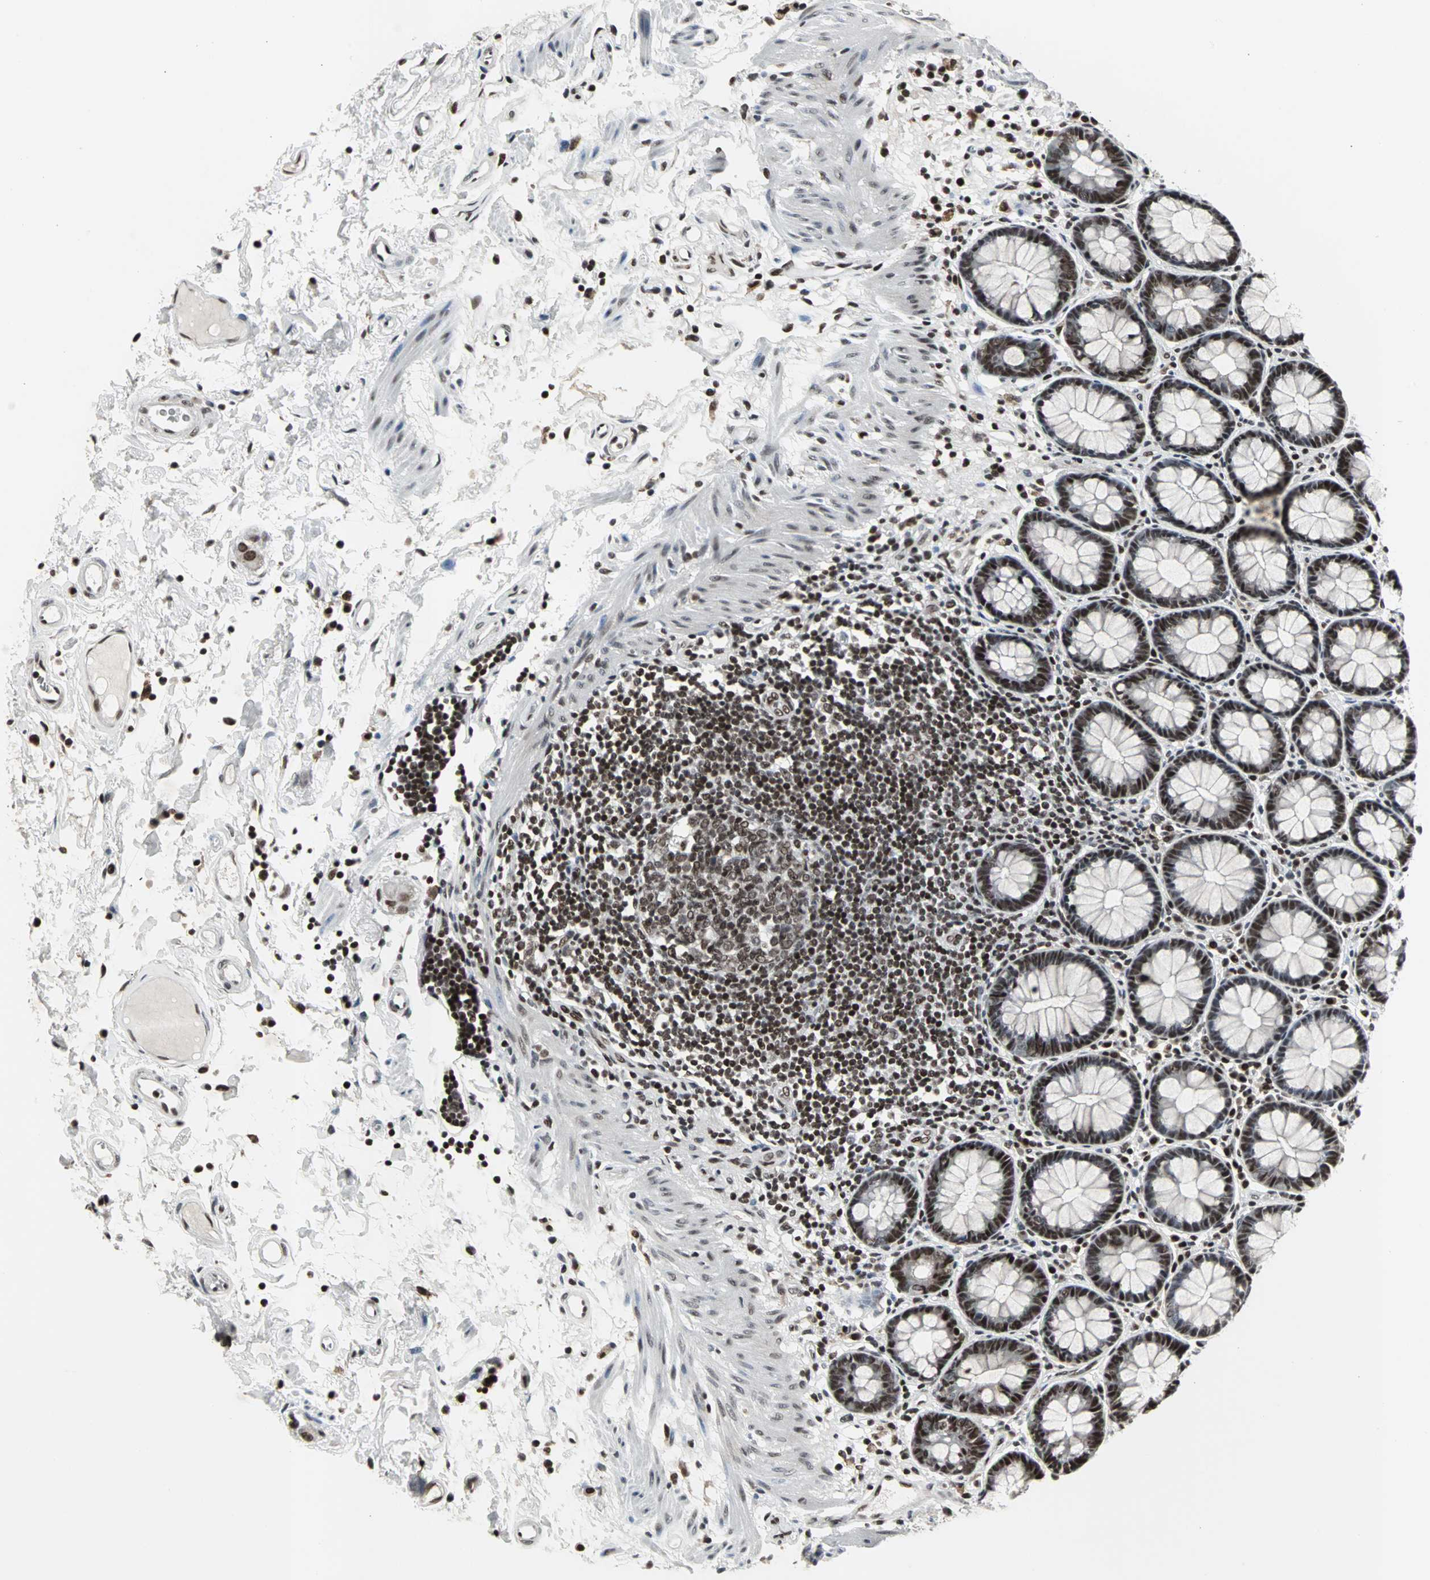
{"staining": {"intensity": "strong", "quantity": ">75%", "location": "nuclear"}, "tissue": "rectum", "cell_type": "Glandular cells", "image_type": "normal", "snomed": [{"axis": "morphology", "description": "Normal tissue, NOS"}, {"axis": "topography", "description": "Rectum"}], "caption": "A histopathology image of human rectum stained for a protein shows strong nuclear brown staining in glandular cells. Nuclei are stained in blue.", "gene": "PNKP", "patient": {"sex": "male", "age": 92}}